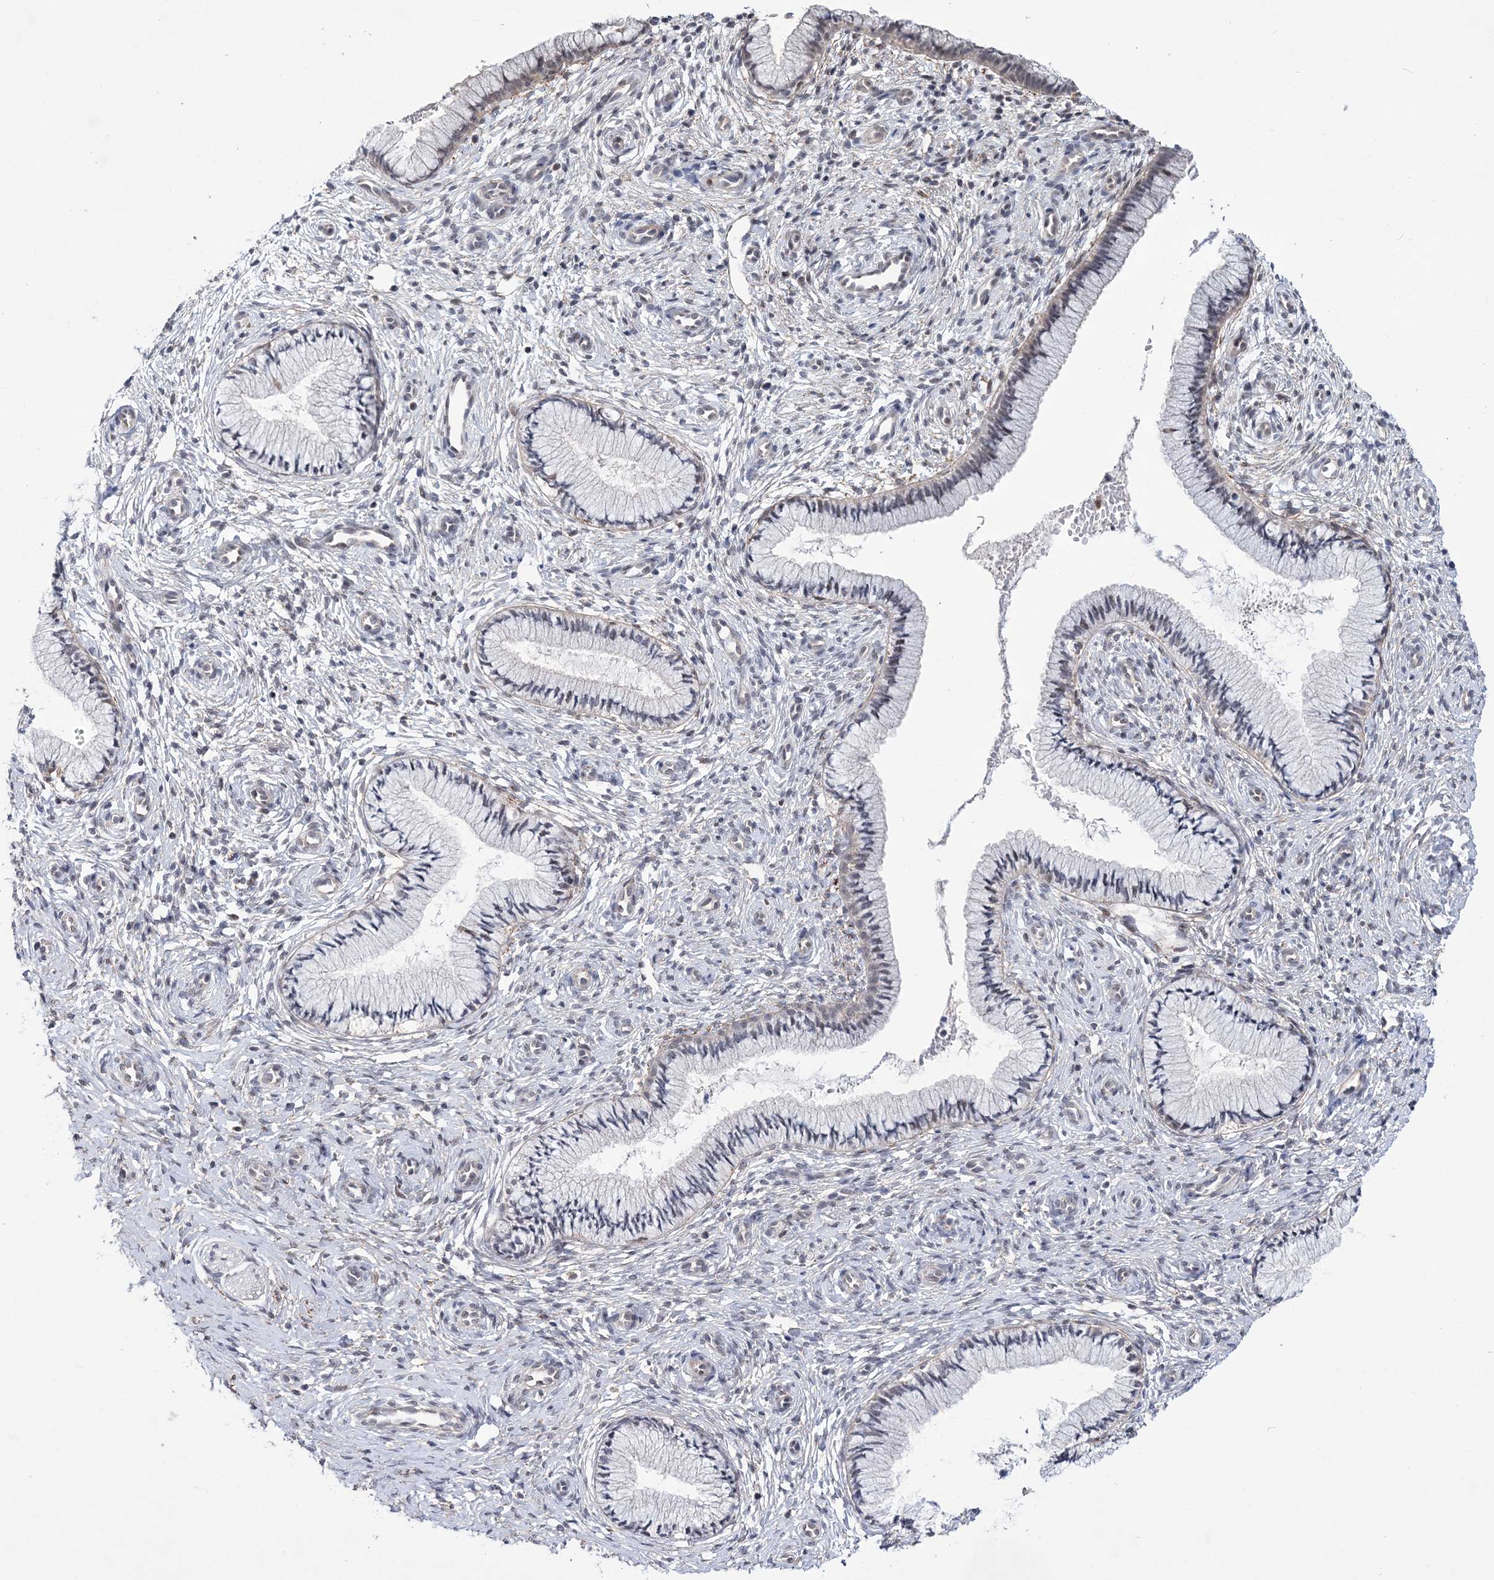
{"staining": {"intensity": "moderate", "quantity": "<25%", "location": "nuclear"}, "tissue": "cervix", "cell_type": "Glandular cells", "image_type": "normal", "snomed": [{"axis": "morphology", "description": "Normal tissue, NOS"}, {"axis": "topography", "description": "Cervix"}], "caption": "The histopathology image exhibits a brown stain indicating the presence of a protein in the nuclear of glandular cells in cervix. Nuclei are stained in blue.", "gene": "BOD1L1", "patient": {"sex": "female", "age": 27}}